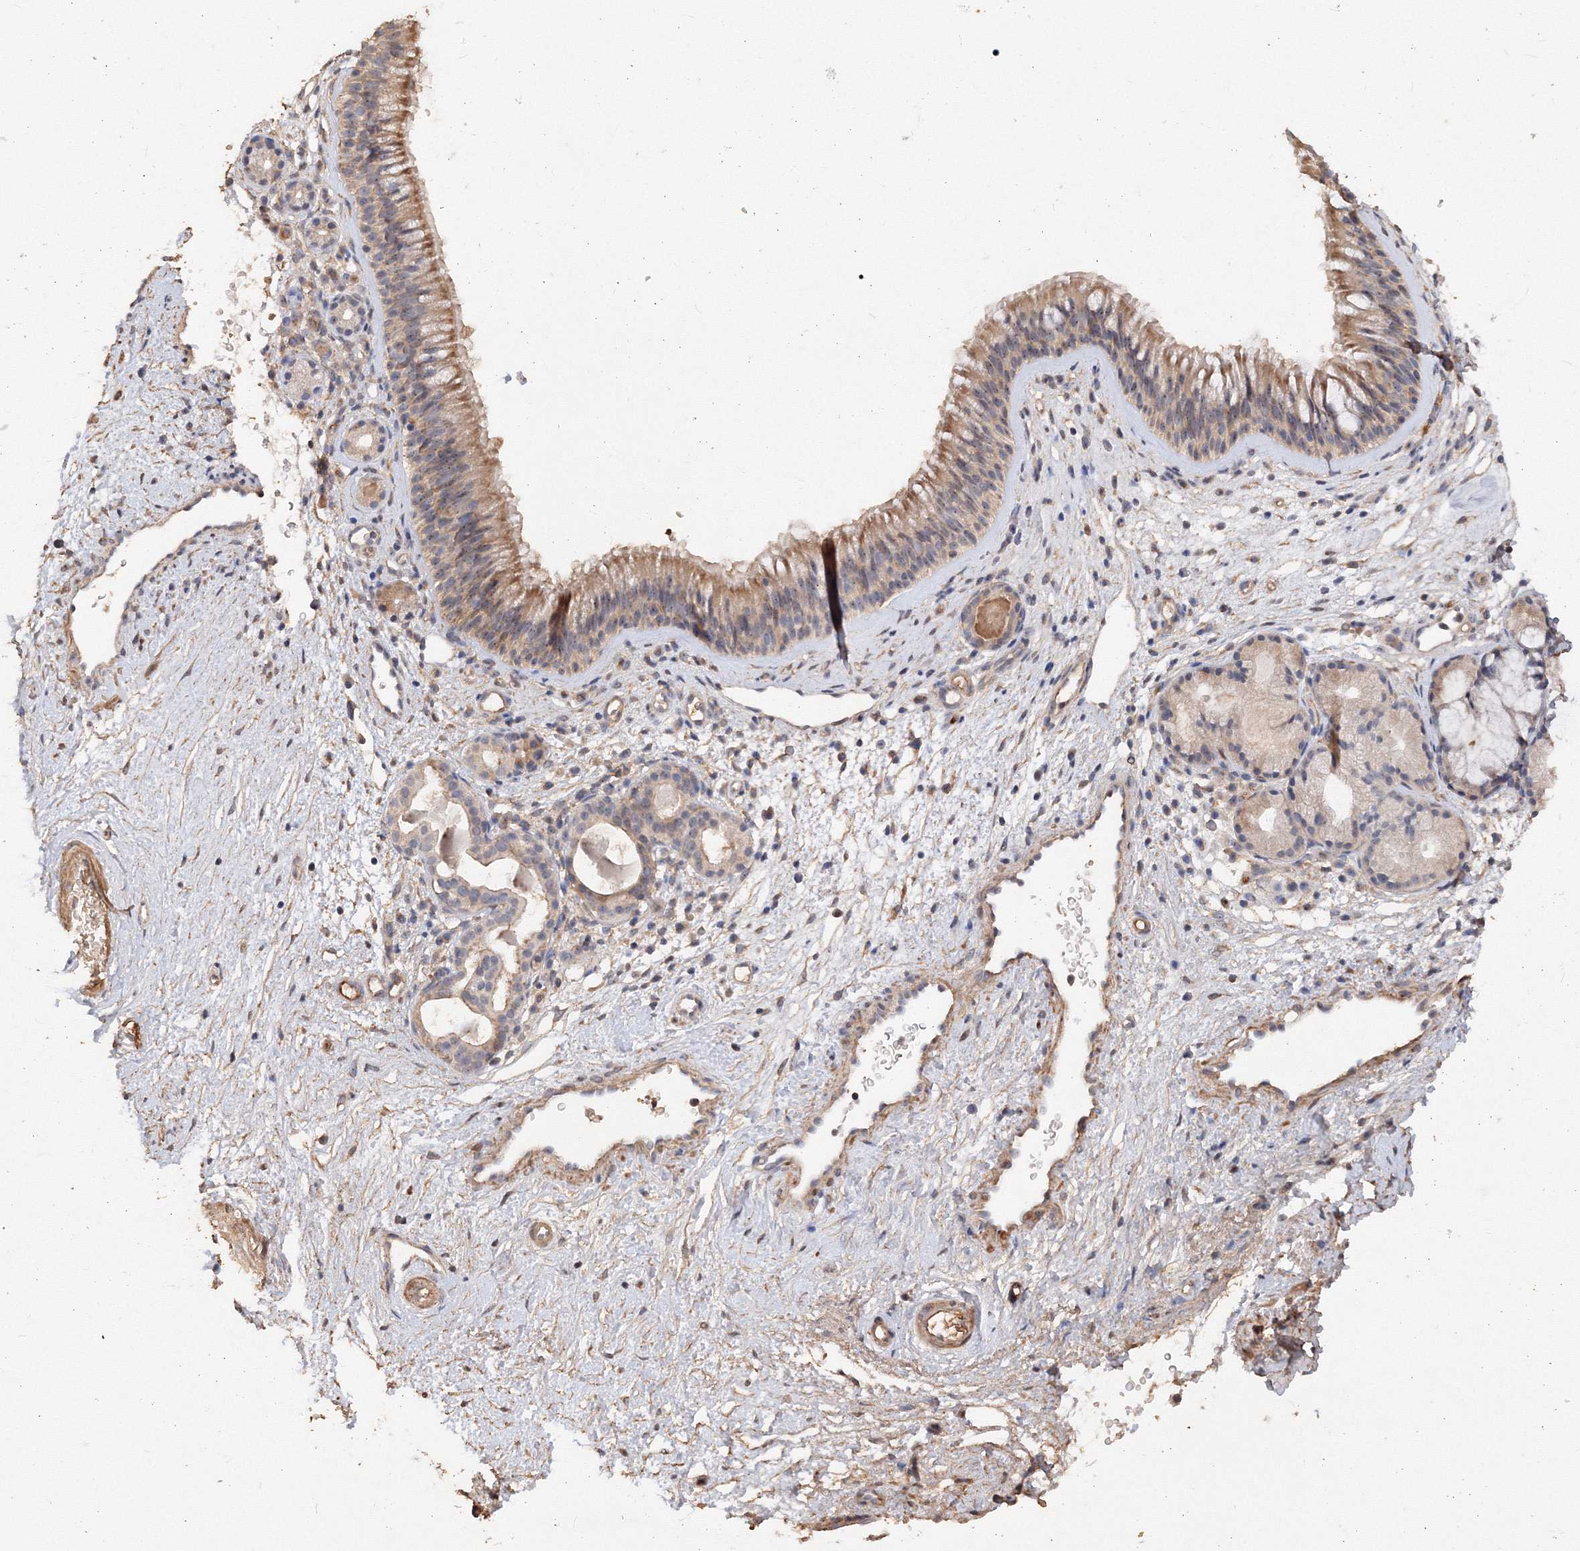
{"staining": {"intensity": "moderate", "quantity": ">75%", "location": "cytoplasmic/membranous"}, "tissue": "nasopharynx", "cell_type": "Respiratory epithelial cells", "image_type": "normal", "snomed": [{"axis": "morphology", "description": "Normal tissue, NOS"}, {"axis": "morphology", "description": "Inflammation, NOS"}, {"axis": "morphology", "description": "Malignant melanoma, Metastatic site"}, {"axis": "topography", "description": "Nasopharynx"}], "caption": "This micrograph displays IHC staining of normal human nasopharynx, with medium moderate cytoplasmic/membranous staining in about >75% of respiratory epithelial cells.", "gene": "GRINA", "patient": {"sex": "male", "age": 70}}